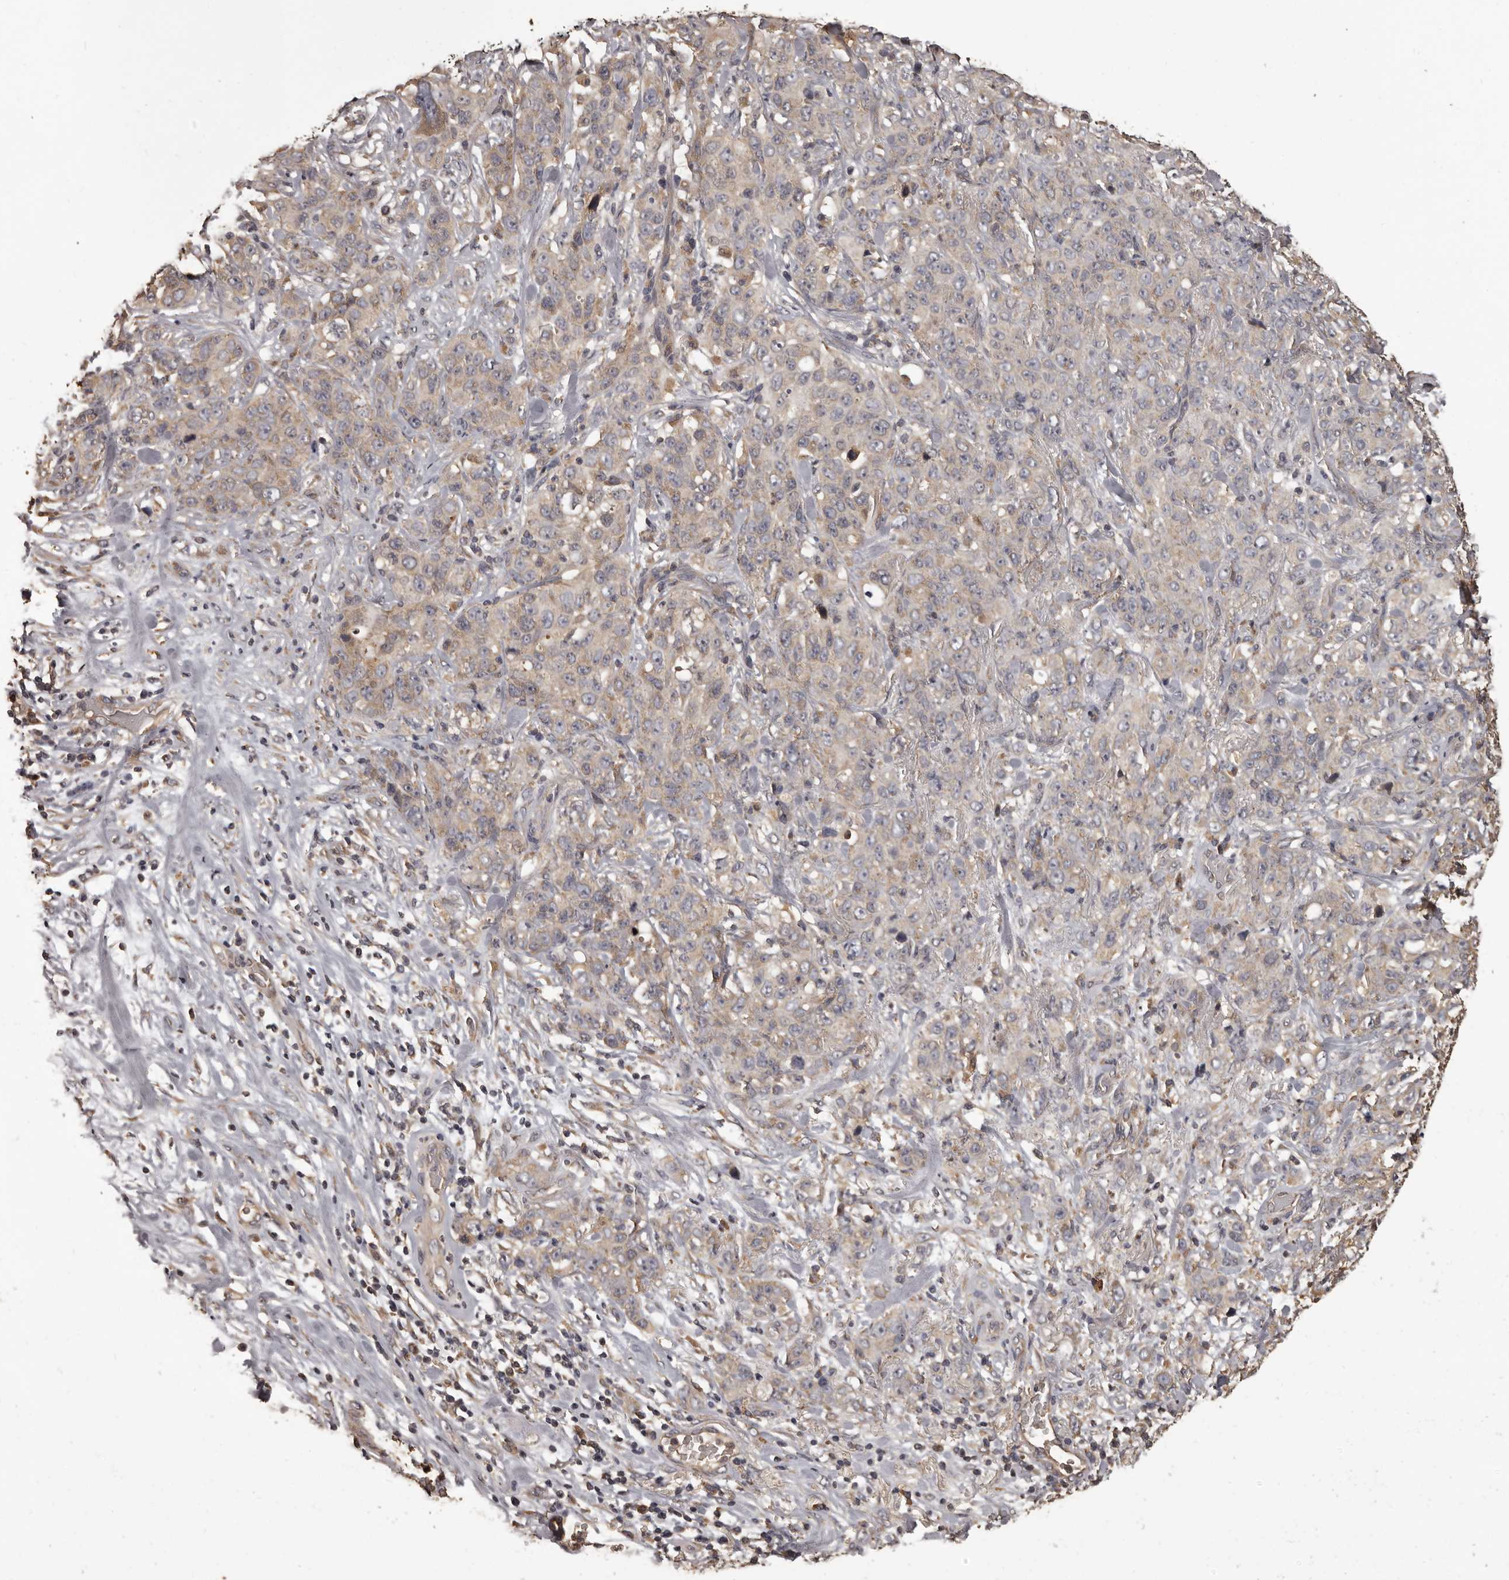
{"staining": {"intensity": "weak", "quantity": "25%-75%", "location": "cytoplasmic/membranous"}, "tissue": "stomach cancer", "cell_type": "Tumor cells", "image_type": "cancer", "snomed": [{"axis": "morphology", "description": "Adenocarcinoma, NOS"}, {"axis": "topography", "description": "Stomach"}], "caption": "The image reveals immunohistochemical staining of stomach cancer. There is weak cytoplasmic/membranous expression is seen in about 25%-75% of tumor cells.", "gene": "MGAT5", "patient": {"sex": "male", "age": 48}}